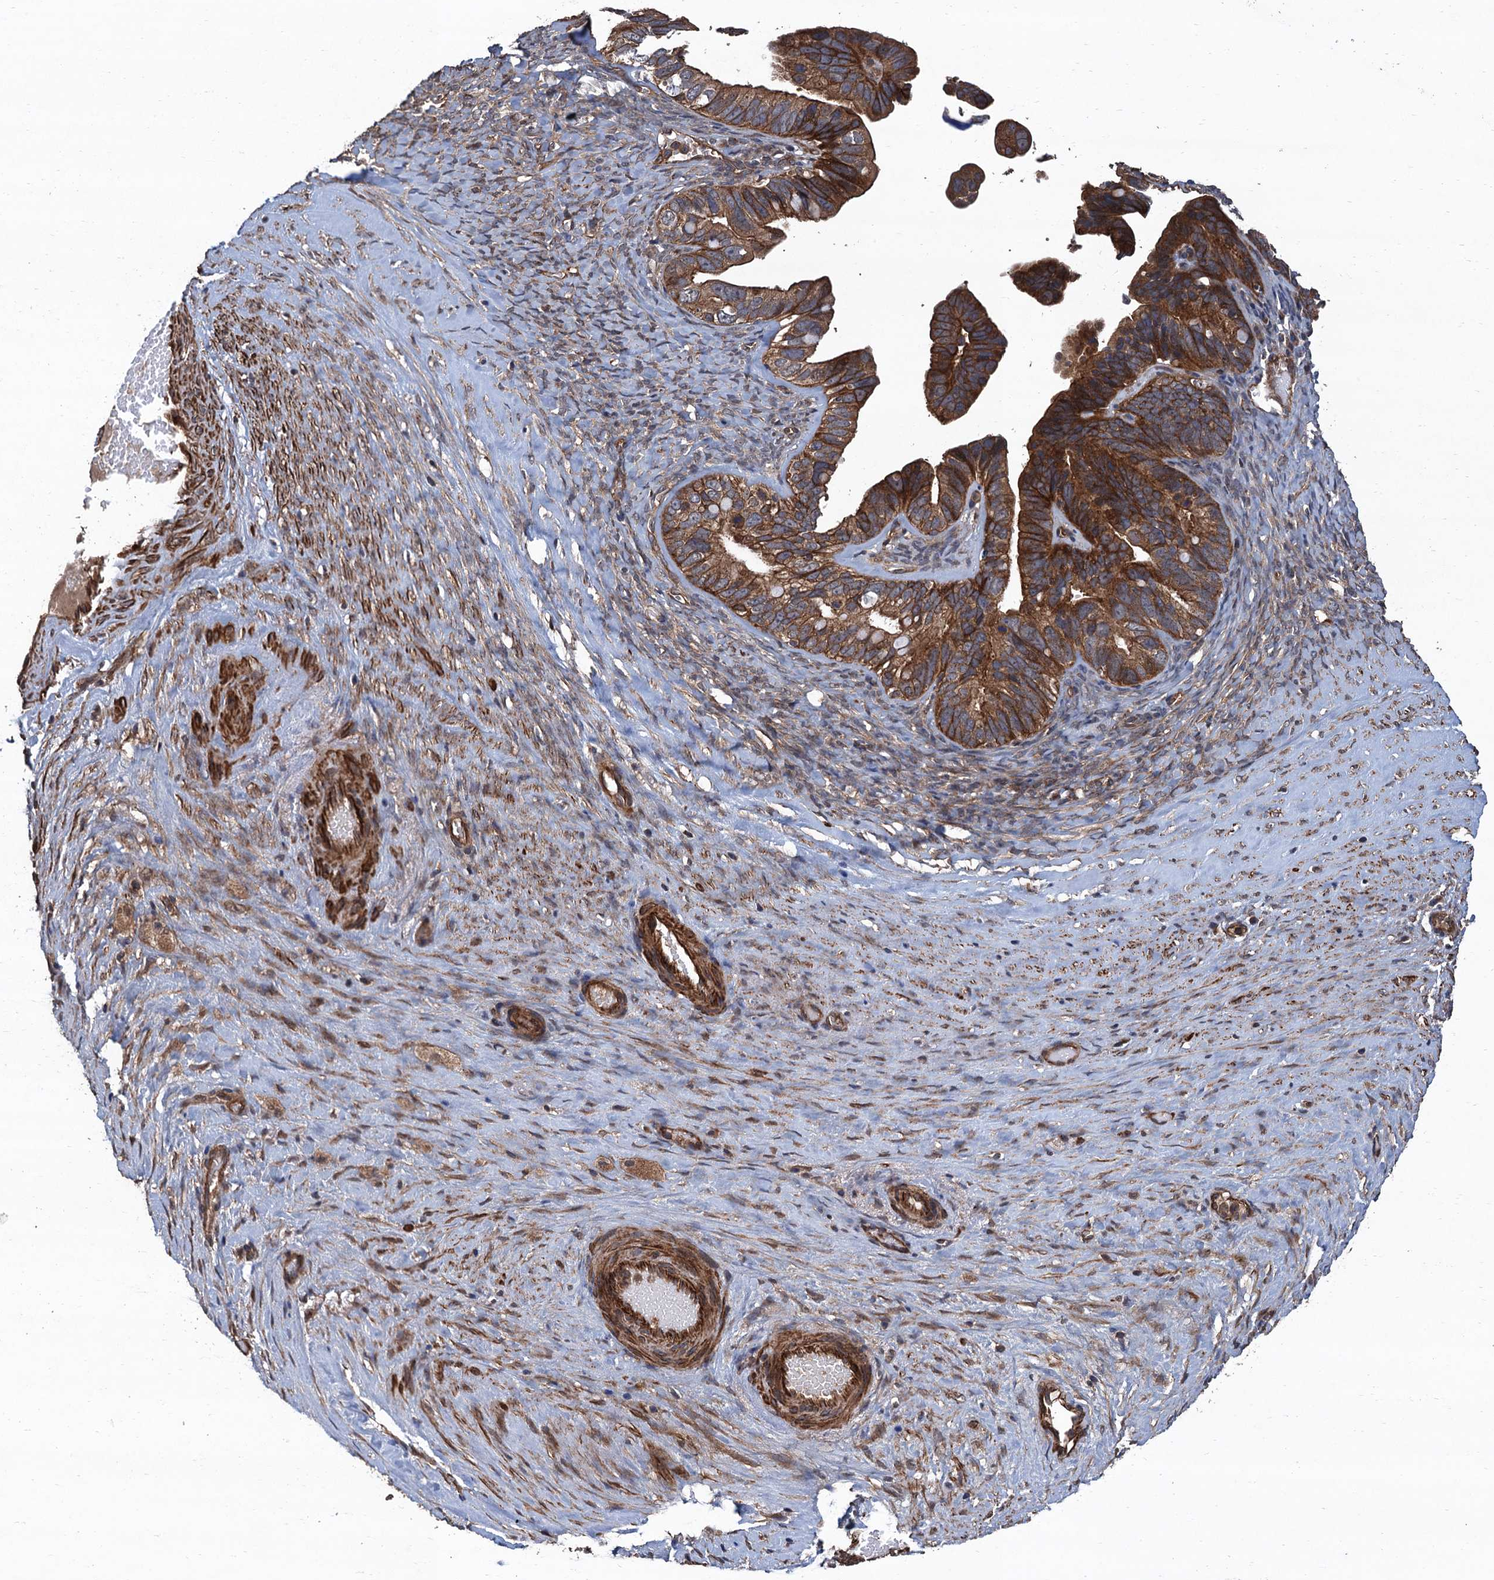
{"staining": {"intensity": "moderate", "quantity": ">75%", "location": "cytoplasmic/membranous"}, "tissue": "ovarian cancer", "cell_type": "Tumor cells", "image_type": "cancer", "snomed": [{"axis": "morphology", "description": "Cystadenocarcinoma, serous, NOS"}, {"axis": "topography", "description": "Ovary"}], "caption": "Ovarian cancer stained for a protein demonstrates moderate cytoplasmic/membranous positivity in tumor cells.", "gene": "PPP4R1", "patient": {"sex": "female", "age": 56}}